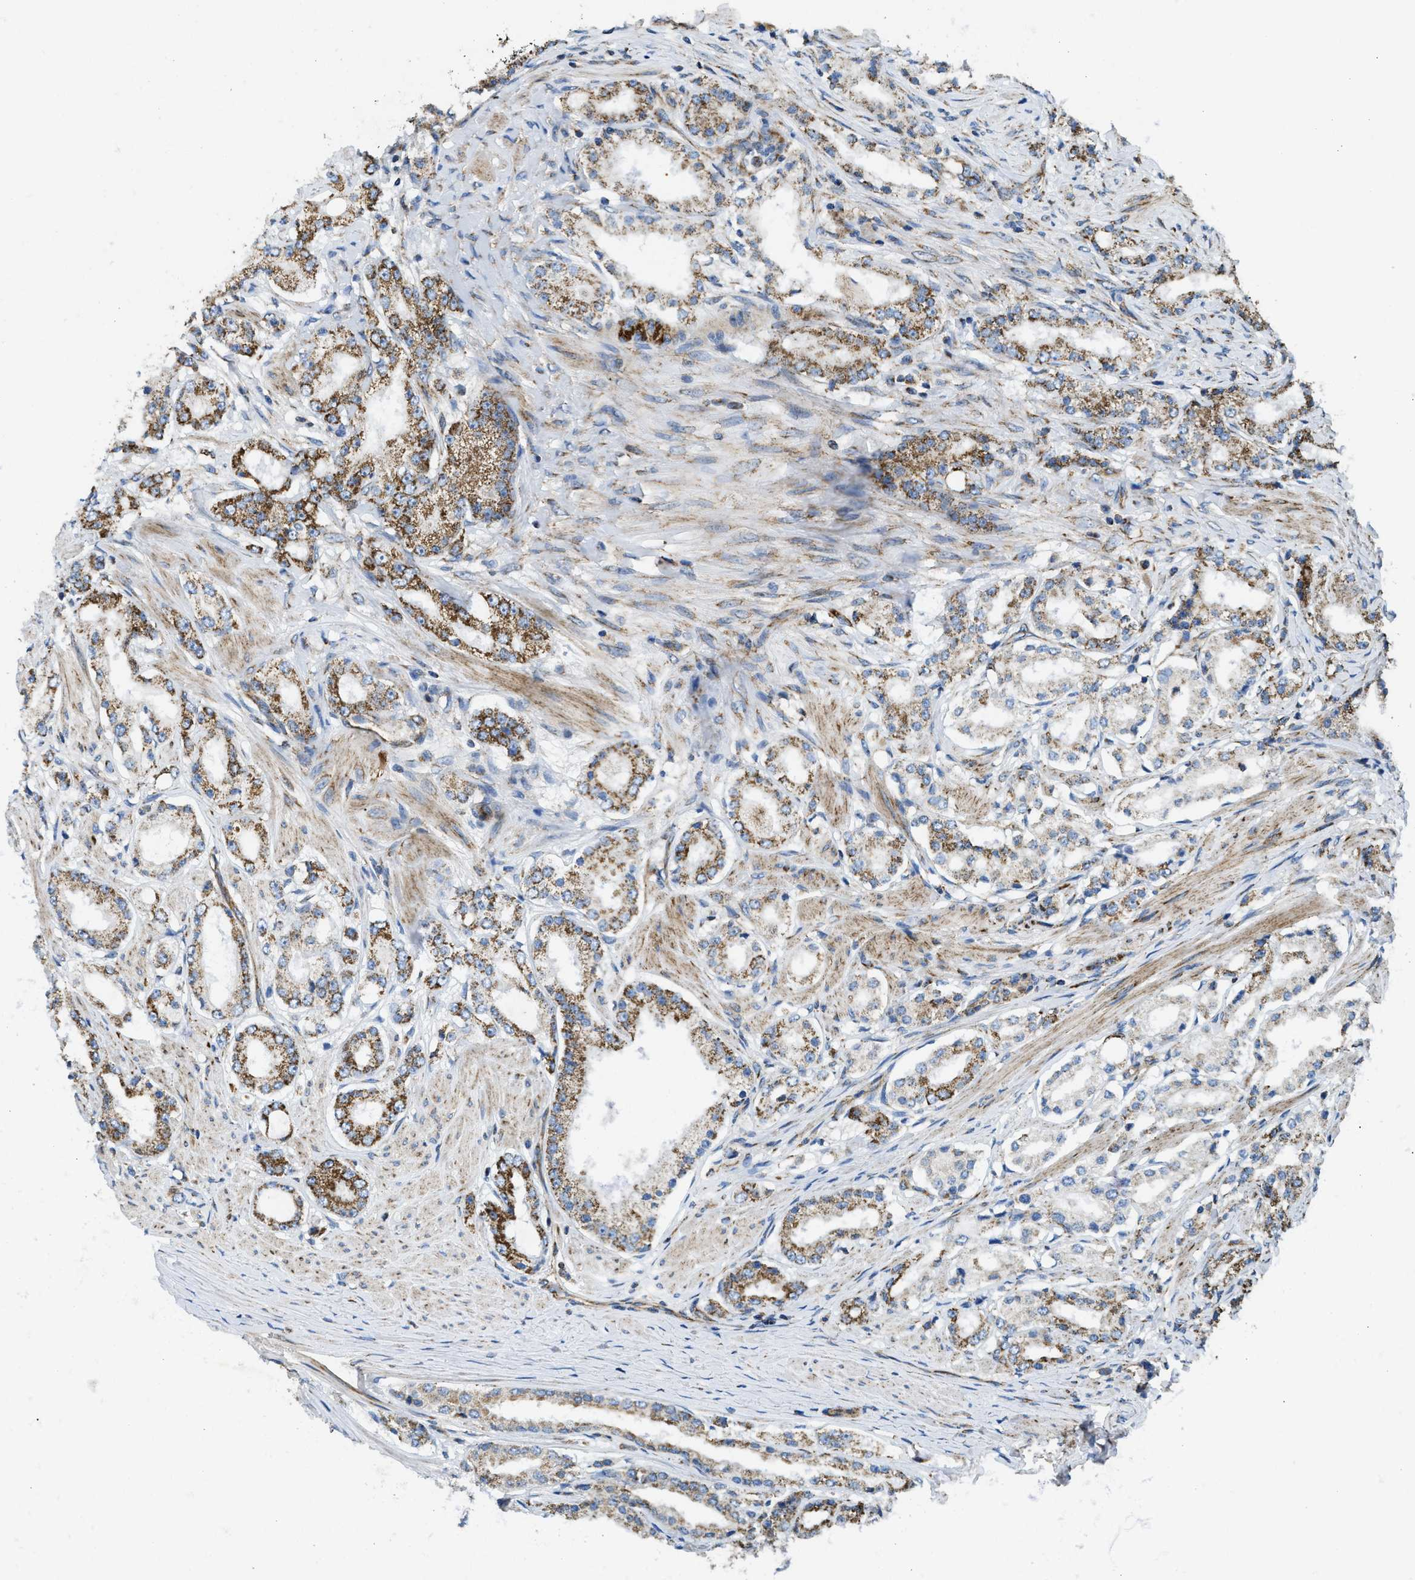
{"staining": {"intensity": "moderate", "quantity": ">75%", "location": "cytoplasmic/membranous"}, "tissue": "prostate cancer", "cell_type": "Tumor cells", "image_type": "cancer", "snomed": [{"axis": "morphology", "description": "Adenocarcinoma, Low grade"}, {"axis": "topography", "description": "Prostate"}], "caption": "Protein positivity by immunohistochemistry exhibits moderate cytoplasmic/membranous staining in approximately >75% of tumor cells in prostate cancer (low-grade adenocarcinoma). (DAB IHC, brown staining for protein, blue staining for nuclei).", "gene": "STK33", "patient": {"sex": "male", "age": 63}}